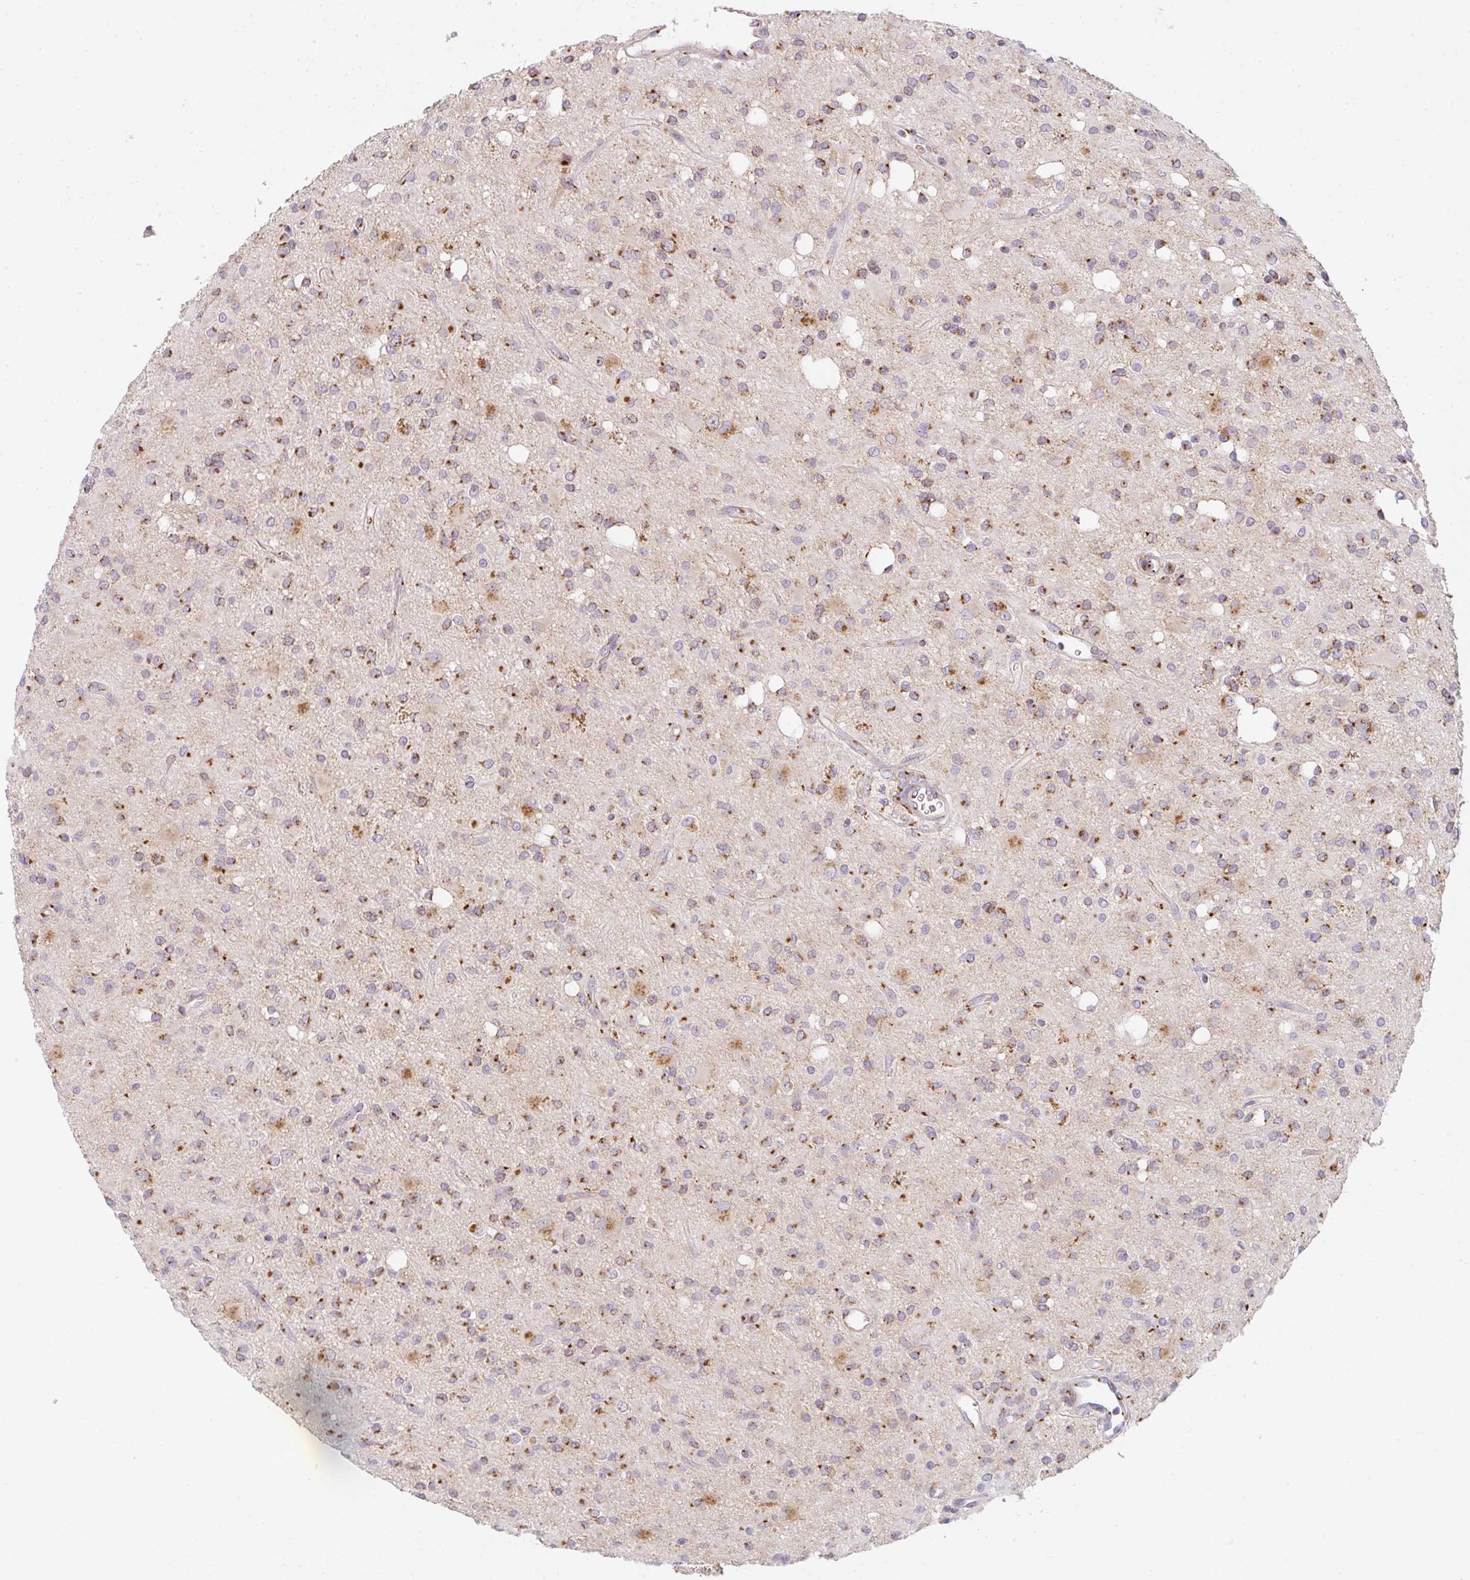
{"staining": {"intensity": "strong", "quantity": ">75%", "location": "cytoplasmic/membranous"}, "tissue": "glioma", "cell_type": "Tumor cells", "image_type": "cancer", "snomed": [{"axis": "morphology", "description": "Glioma, malignant, Low grade"}, {"axis": "topography", "description": "Brain"}], "caption": "DAB immunohistochemical staining of malignant low-grade glioma demonstrates strong cytoplasmic/membranous protein expression in about >75% of tumor cells. (DAB = brown stain, brightfield microscopy at high magnification).", "gene": "GVQW3", "patient": {"sex": "female", "age": 33}}